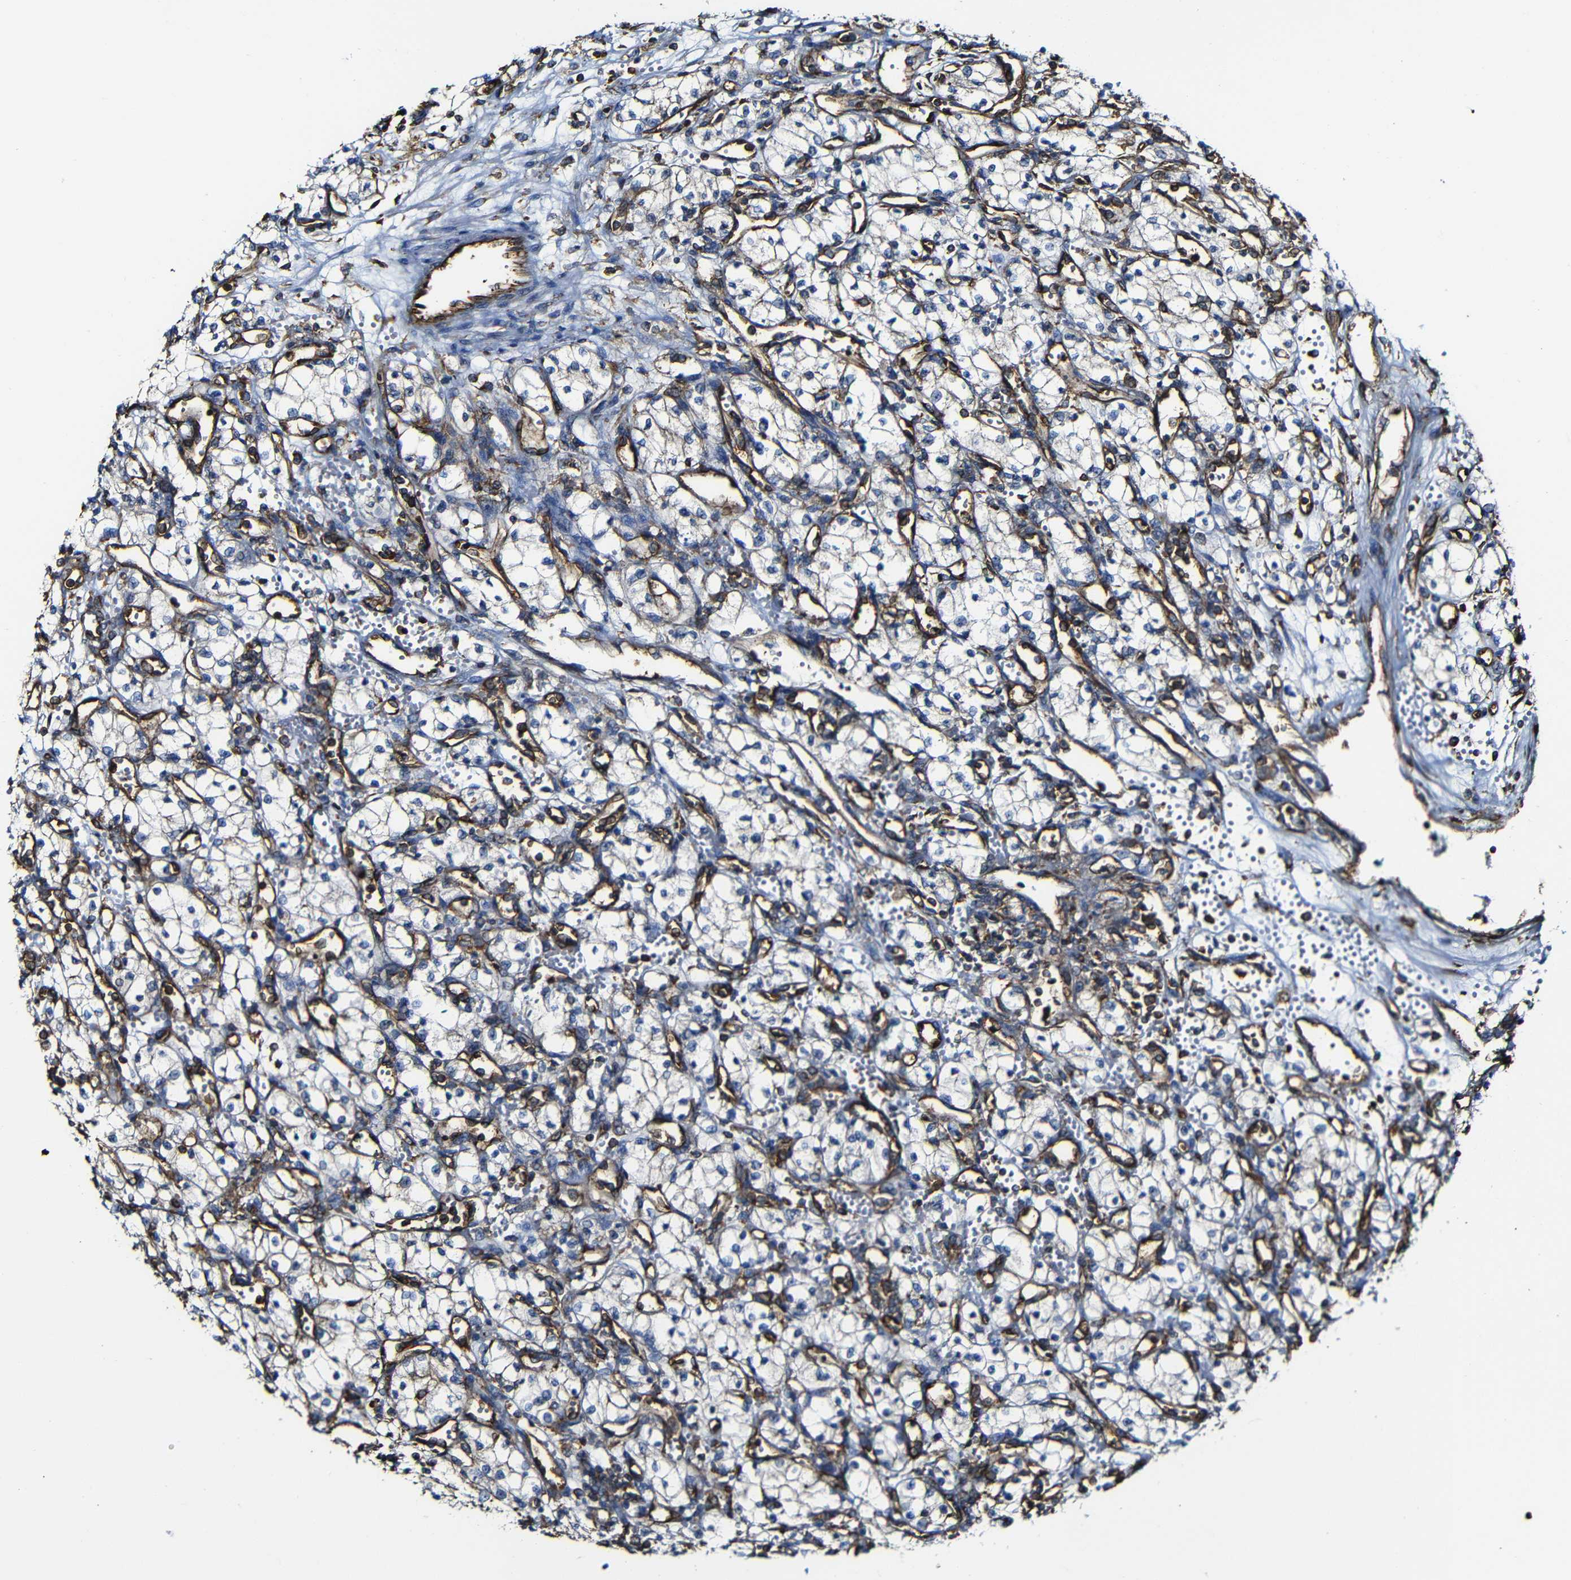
{"staining": {"intensity": "negative", "quantity": "none", "location": "none"}, "tissue": "renal cancer", "cell_type": "Tumor cells", "image_type": "cancer", "snomed": [{"axis": "morphology", "description": "Normal tissue, NOS"}, {"axis": "morphology", "description": "Adenocarcinoma, NOS"}, {"axis": "topography", "description": "Kidney"}], "caption": "This is an immunohistochemistry (IHC) image of human renal cancer. There is no expression in tumor cells.", "gene": "MSN", "patient": {"sex": "male", "age": 59}}